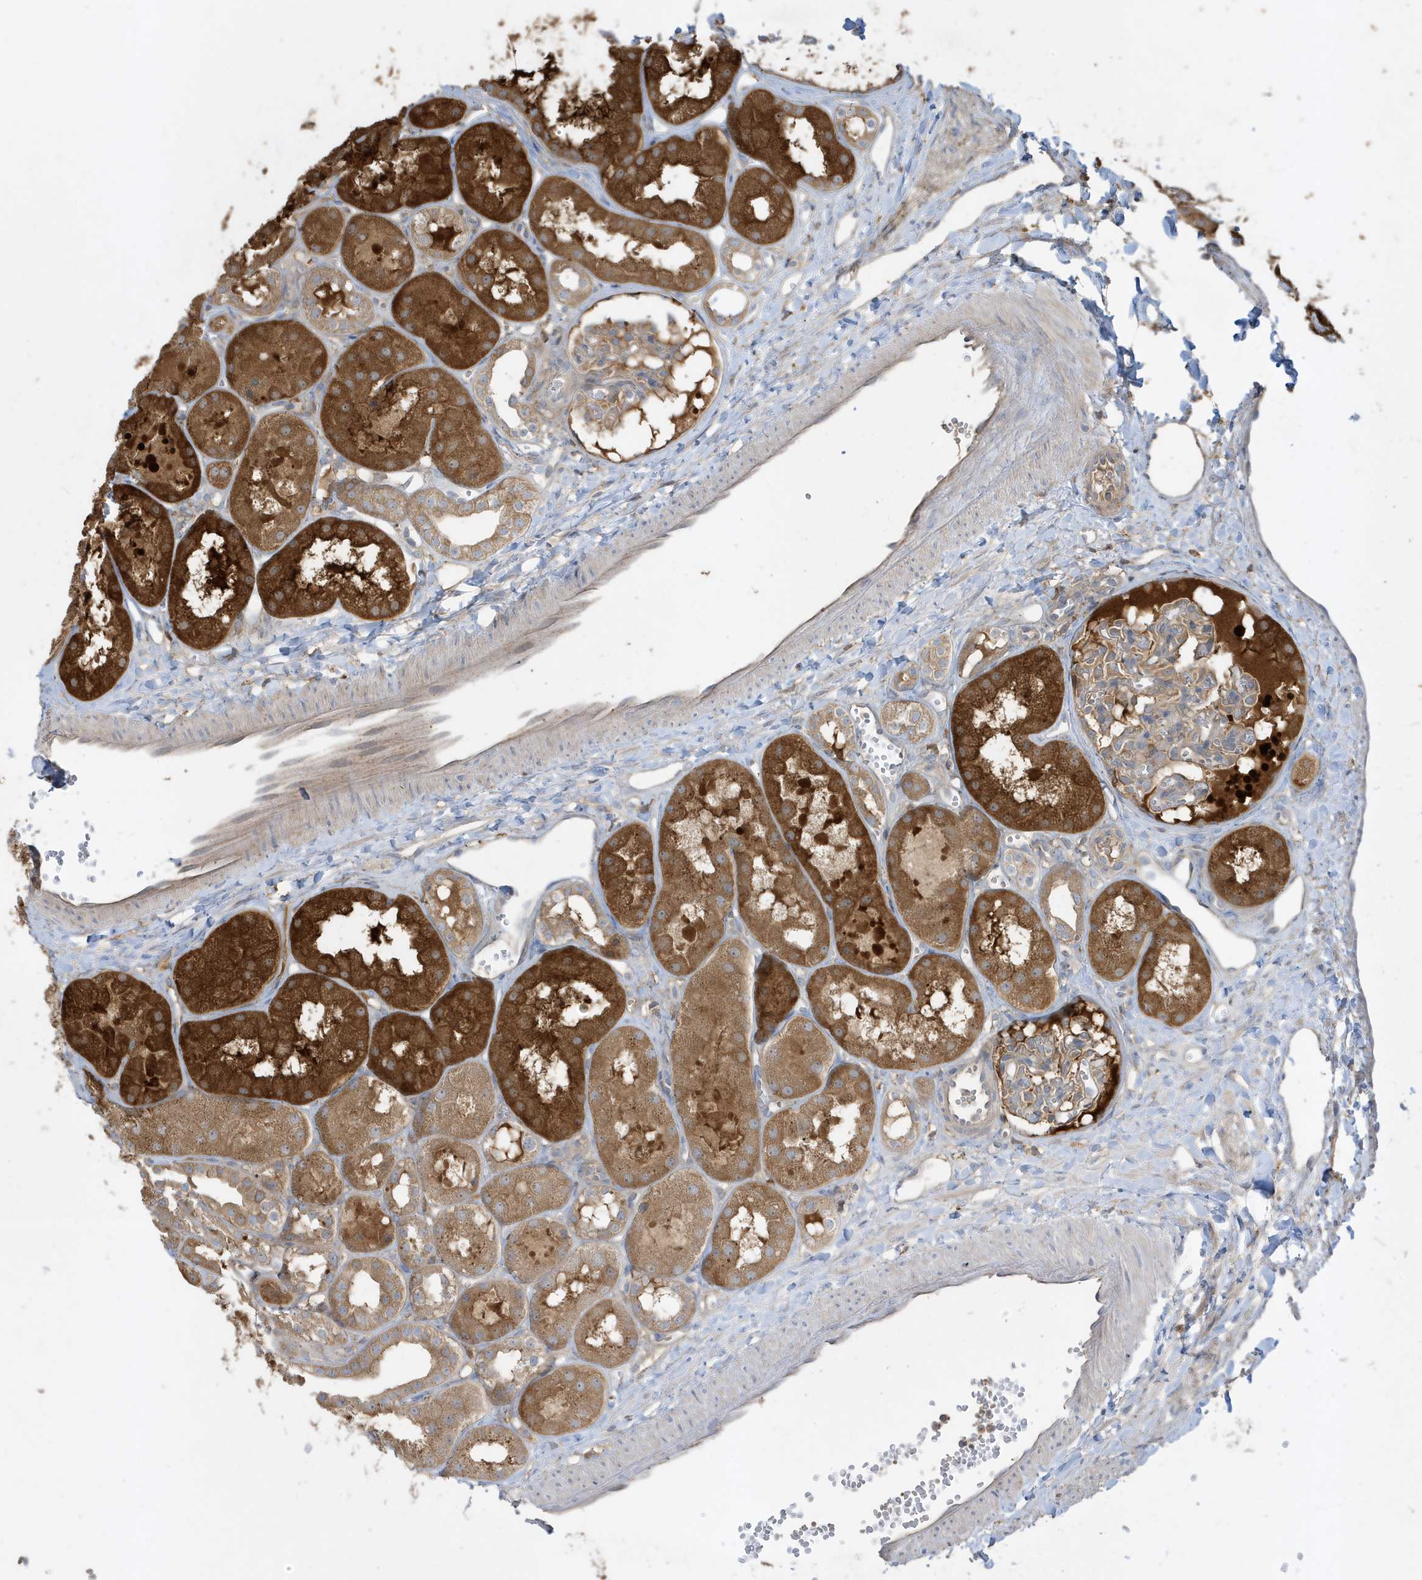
{"staining": {"intensity": "weak", "quantity": "<25%", "location": "cytoplasmic/membranous"}, "tissue": "kidney", "cell_type": "Cells in glomeruli", "image_type": "normal", "snomed": [{"axis": "morphology", "description": "Normal tissue, NOS"}, {"axis": "topography", "description": "Kidney"}], "caption": "Immunohistochemical staining of normal kidney displays no significant expression in cells in glomeruli.", "gene": "ABTB1", "patient": {"sex": "male", "age": 16}}